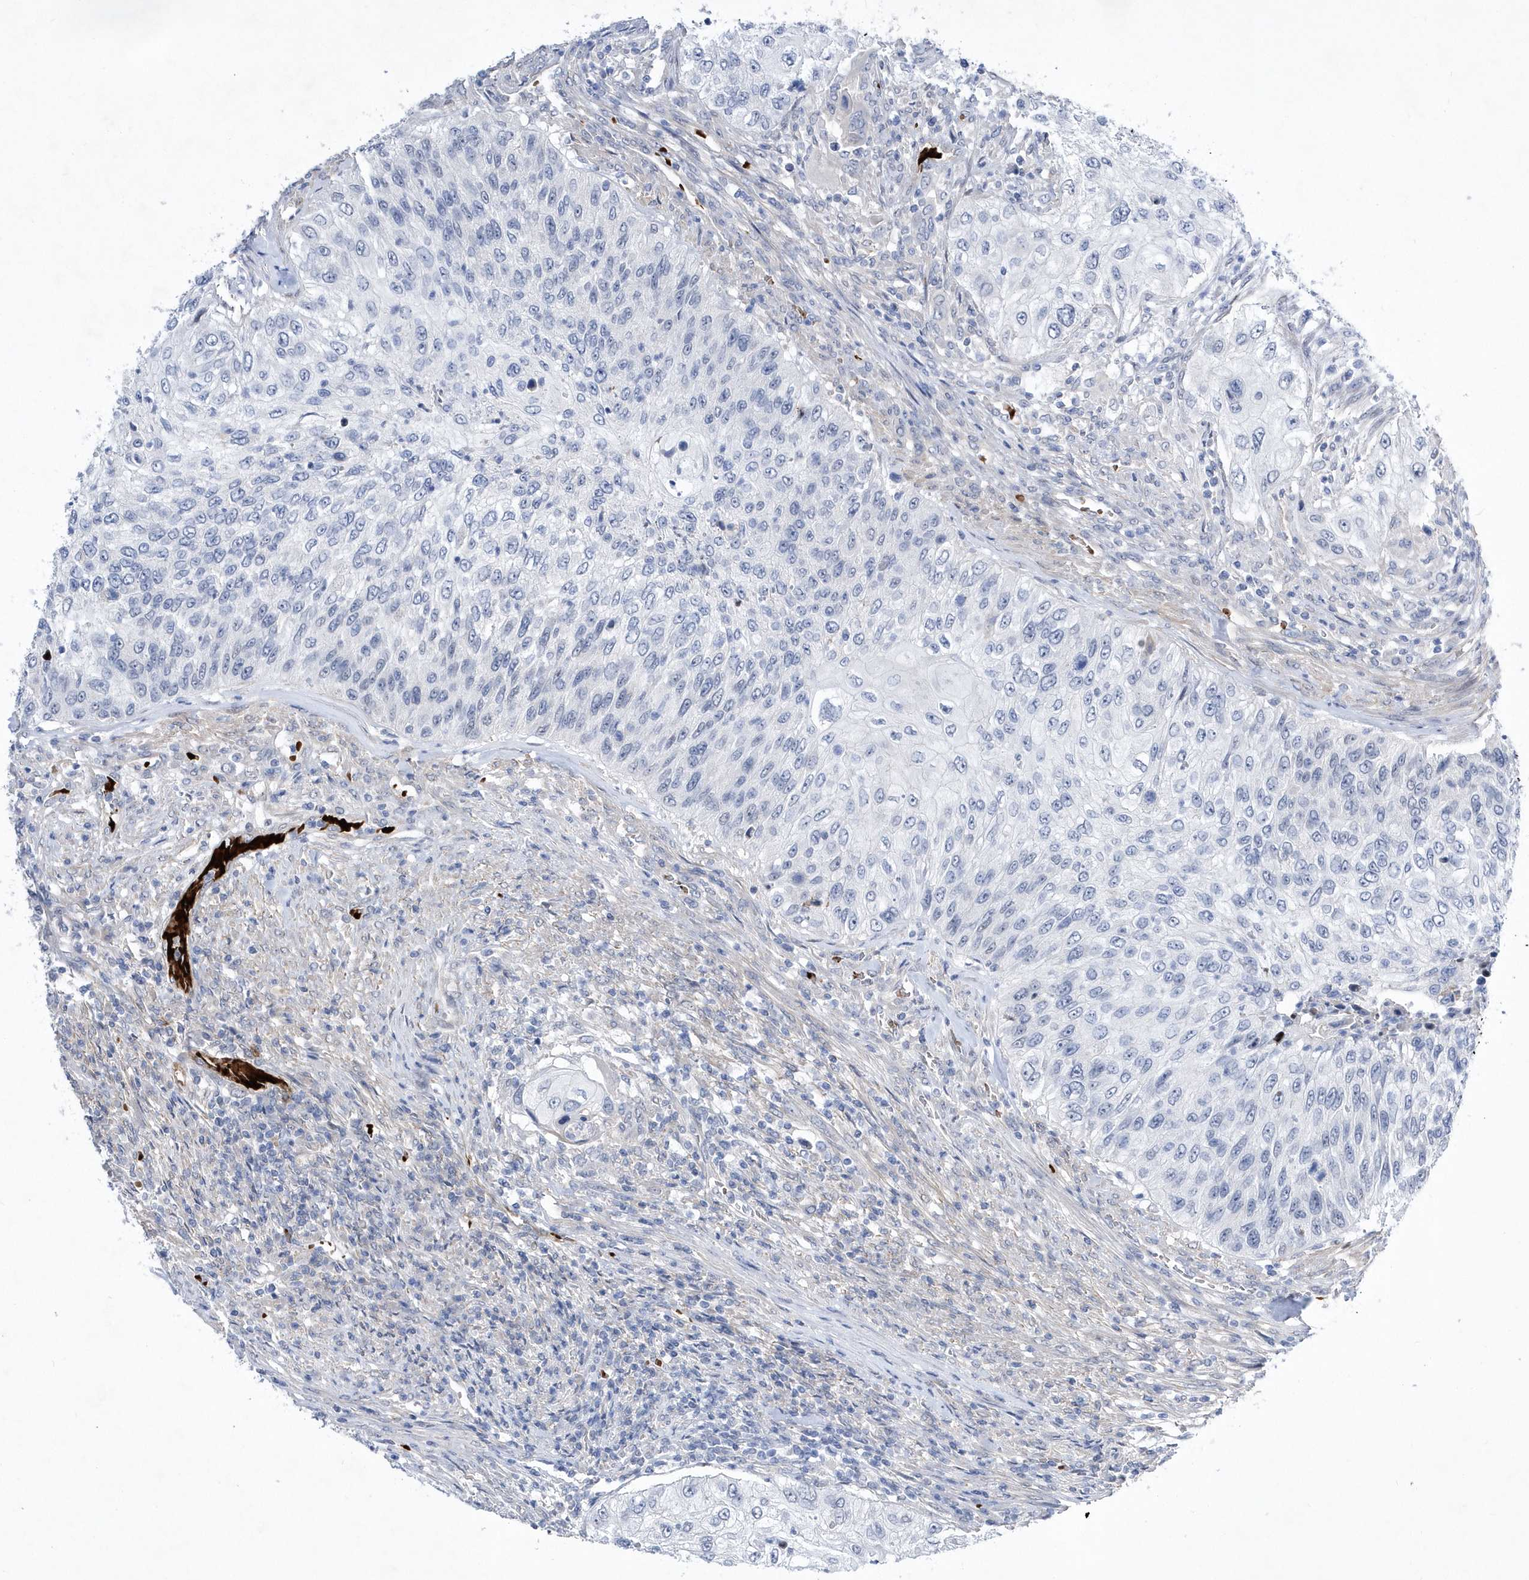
{"staining": {"intensity": "negative", "quantity": "none", "location": "none"}, "tissue": "urothelial cancer", "cell_type": "Tumor cells", "image_type": "cancer", "snomed": [{"axis": "morphology", "description": "Urothelial carcinoma, High grade"}, {"axis": "topography", "description": "Urinary bladder"}], "caption": "High magnification brightfield microscopy of urothelial carcinoma (high-grade) stained with DAB (3,3'-diaminobenzidine) (brown) and counterstained with hematoxylin (blue): tumor cells show no significant expression.", "gene": "ZNF875", "patient": {"sex": "female", "age": 60}}